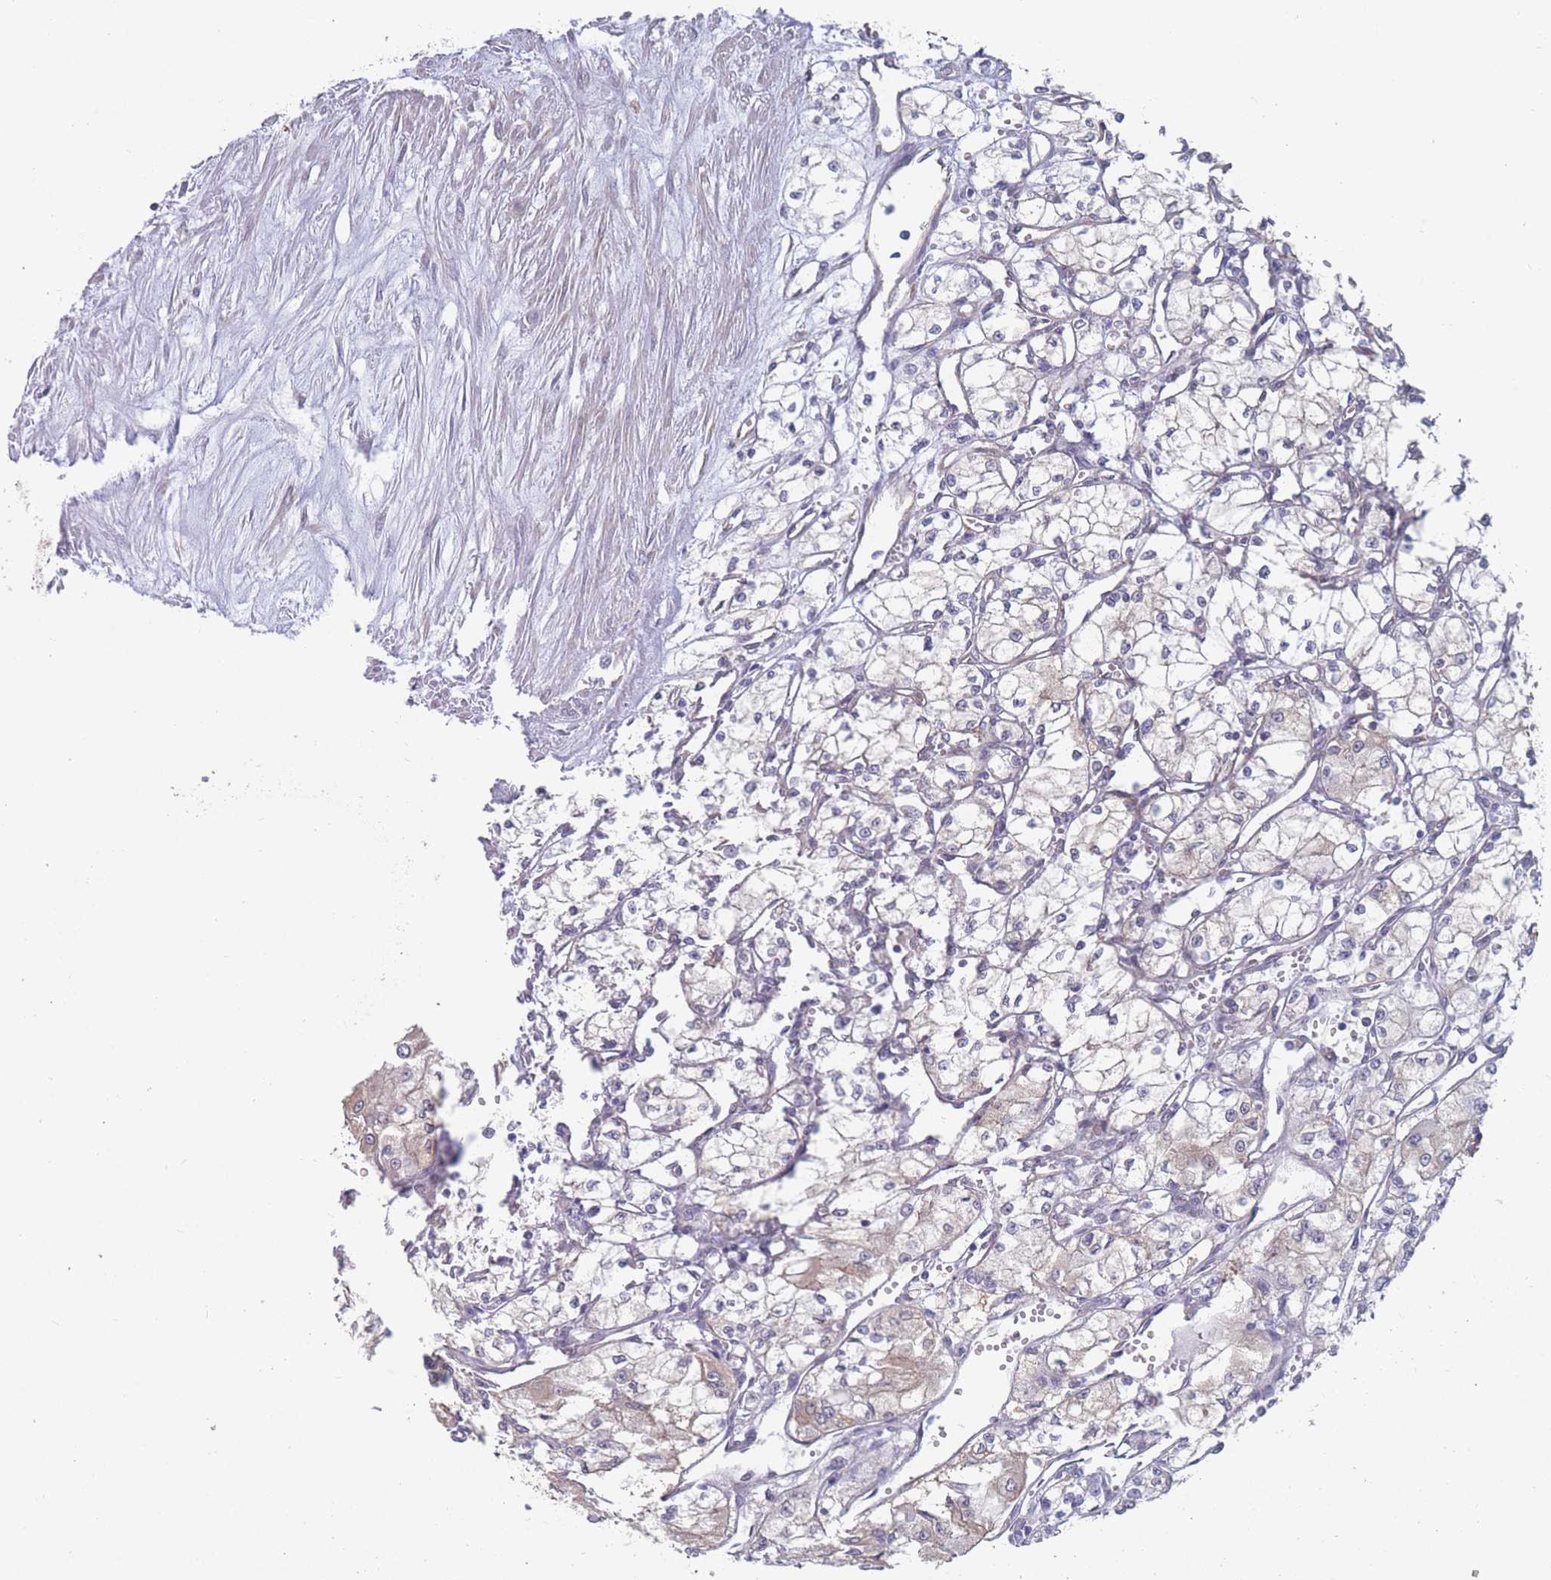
{"staining": {"intensity": "negative", "quantity": "none", "location": "none"}, "tissue": "renal cancer", "cell_type": "Tumor cells", "image_type": "cancer", "snomed": [{"axis": "morphology", "description": "Adenocarcinoma, NOS"}, {"axis": "topography", "description": "Kidney"}], "caption": "Immunohistochemistry (IHC) photomicrograph of neoplastic tissue: renal cancer stained with DAB demonstrates no significant protein staining in tumor cells. Brightfield microscopy of immunohistochemistry (IHC) stained with DAB (3,3'-diaminobenzidine) (brown) and hematoxylin (blue), captured at high magnification.", "gene": "SLC1A6", "patient": {"sex": "male", "age": 59}}